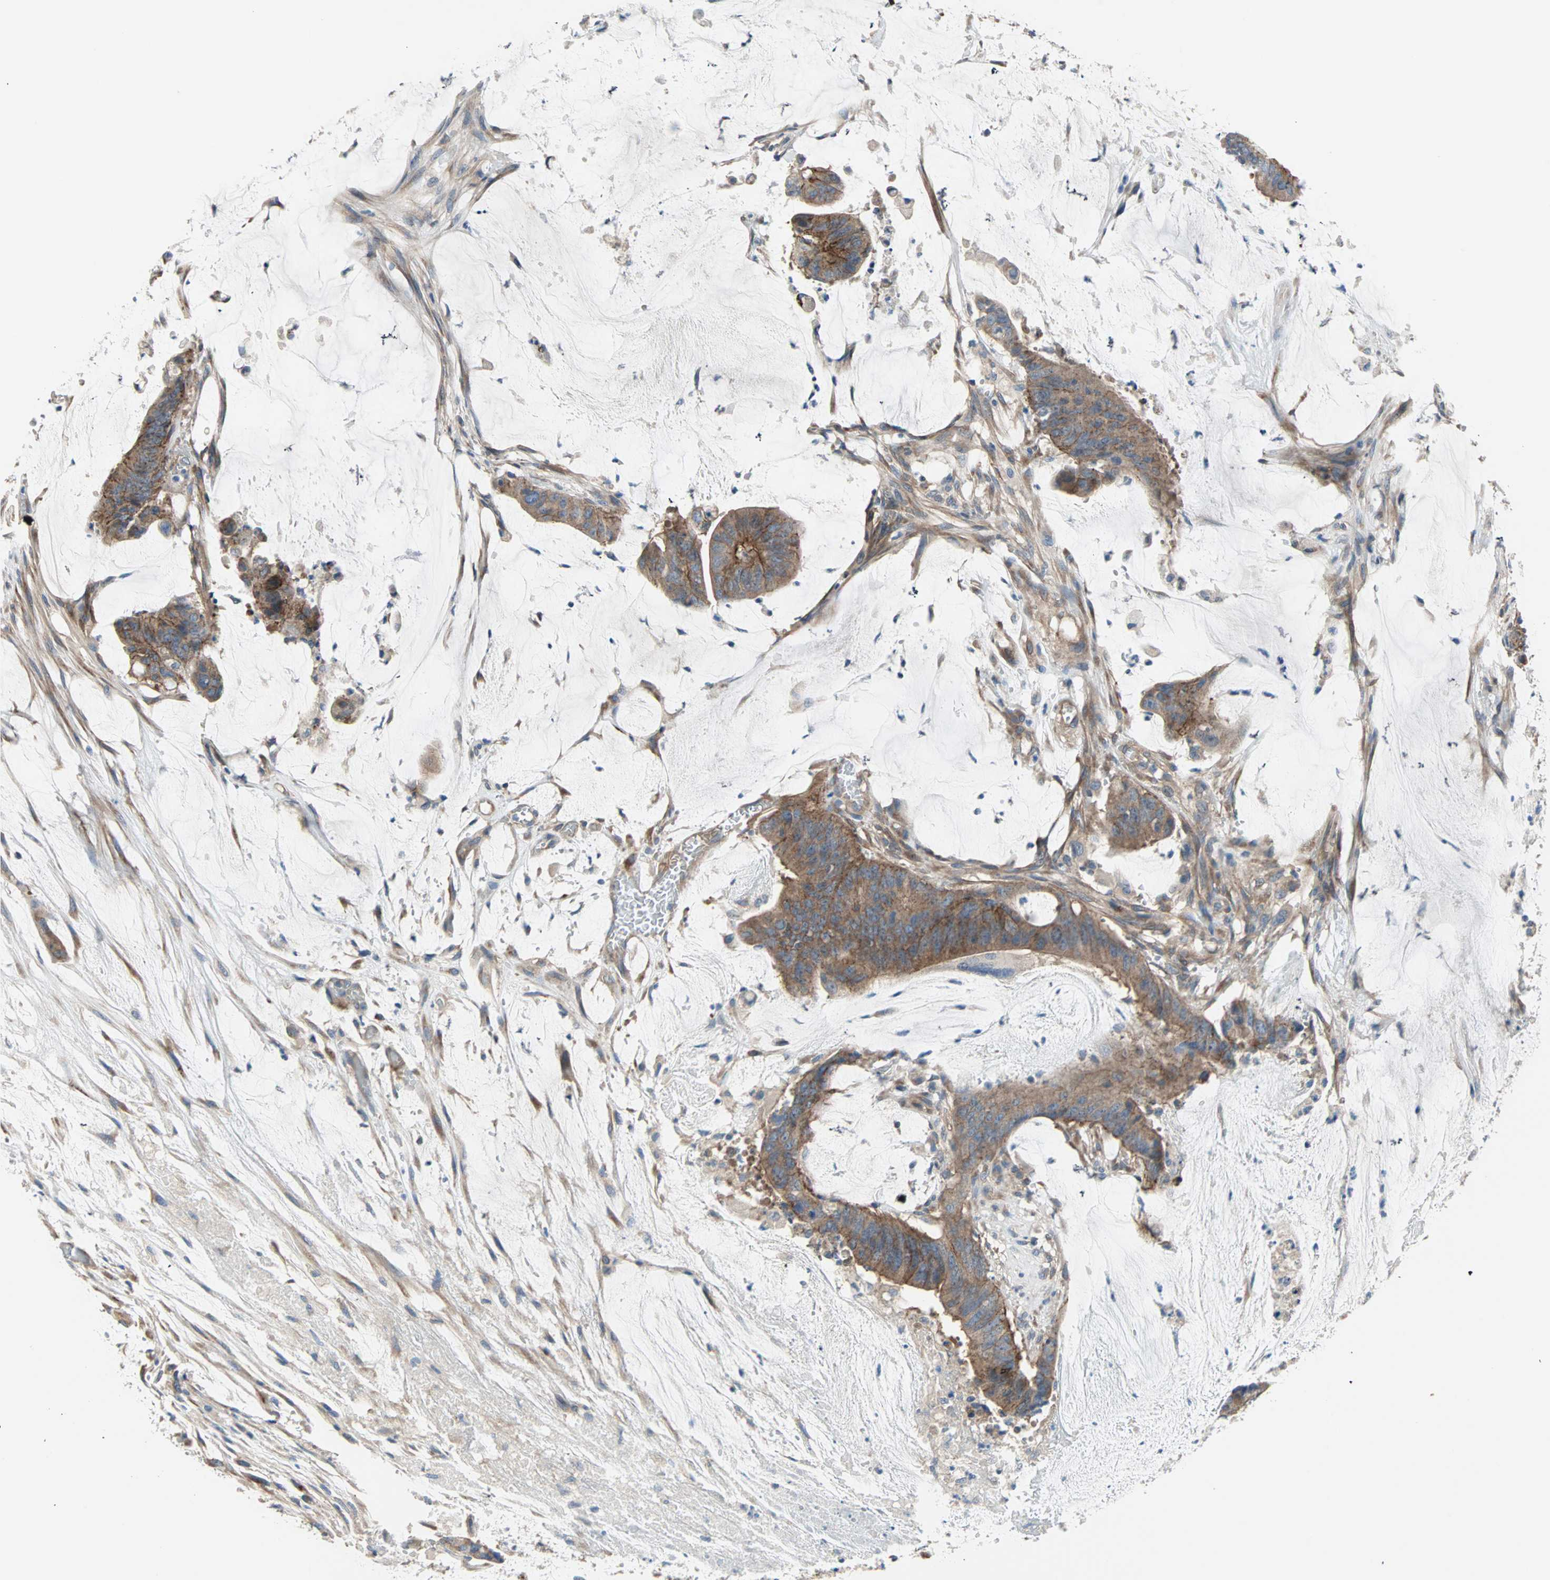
{"staining": {"intensity": "moderate", "quantity": ">75%", "location": "cytoplasmic/membranous"}, "tissue": "colorectal cancer", "cell_type": "Tumor cells", "image_type": "cancer", "snomed": [{"axis": "morphology", "description": "Adenocarcinoma, NOS"}, {"axis": "topography", "description": "Rectum"}], "caption": "Tumor cells reveal medium levels of moderate cytoplasmic/membranous staining in approximately >75% of cells in human colorectal adenocarcinoma.", "gene": "PDE8A", "patient": {"sex": "female", "age": 66}}